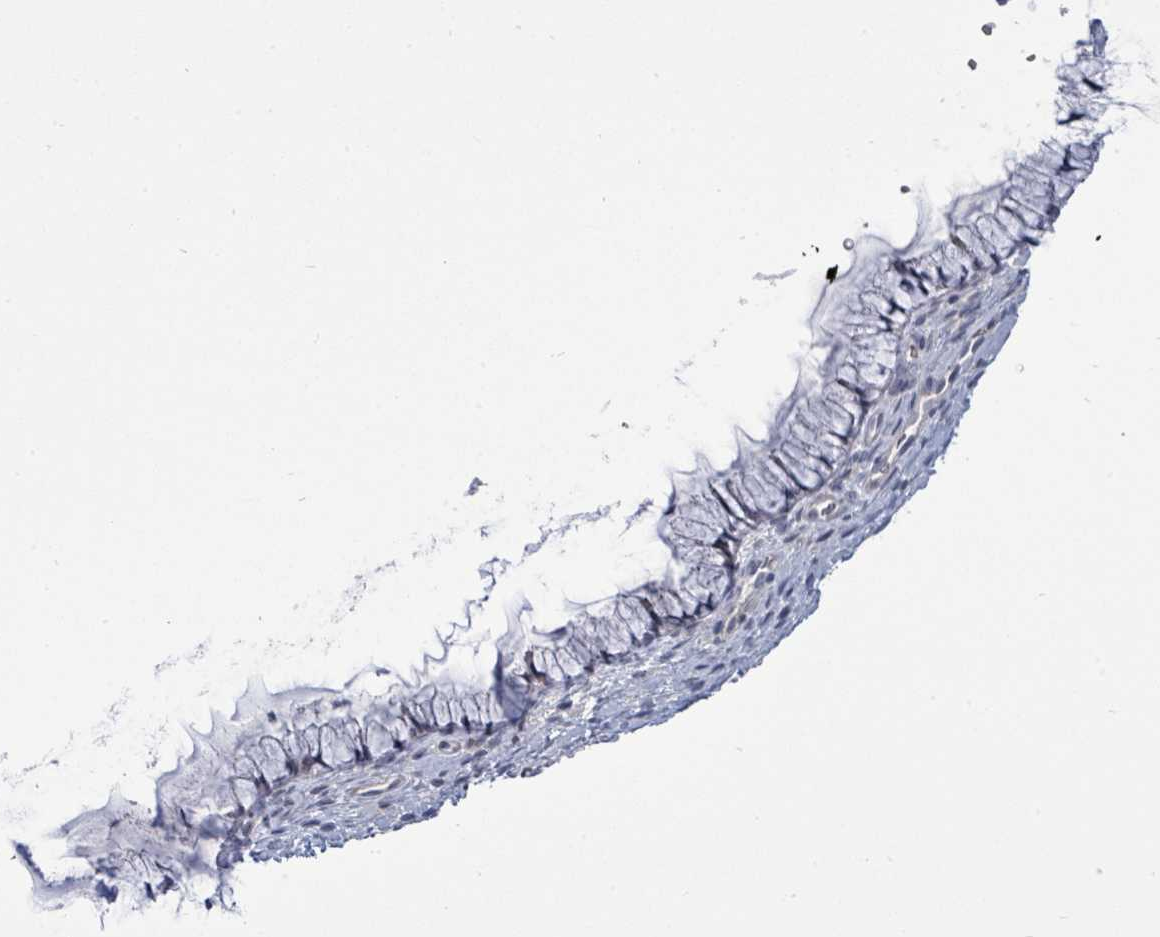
{"staining": {"intensity": "negative", "quantity": "none", "location": "none"}, "tissue": "cervix", "cell_type": "Glandular cells", "image_type": "normal", "snomed": [{"axis": "morphology", "description": "Normal tissue, NOS"}, {"axis": "topography", "description": "Cervix"}], "caption": "A histopathology image of cervix stained for a protein displays no brown staining in glandular cells.", "gene": "CT45A10", "patient": {"sex": "female", "age": 36}}